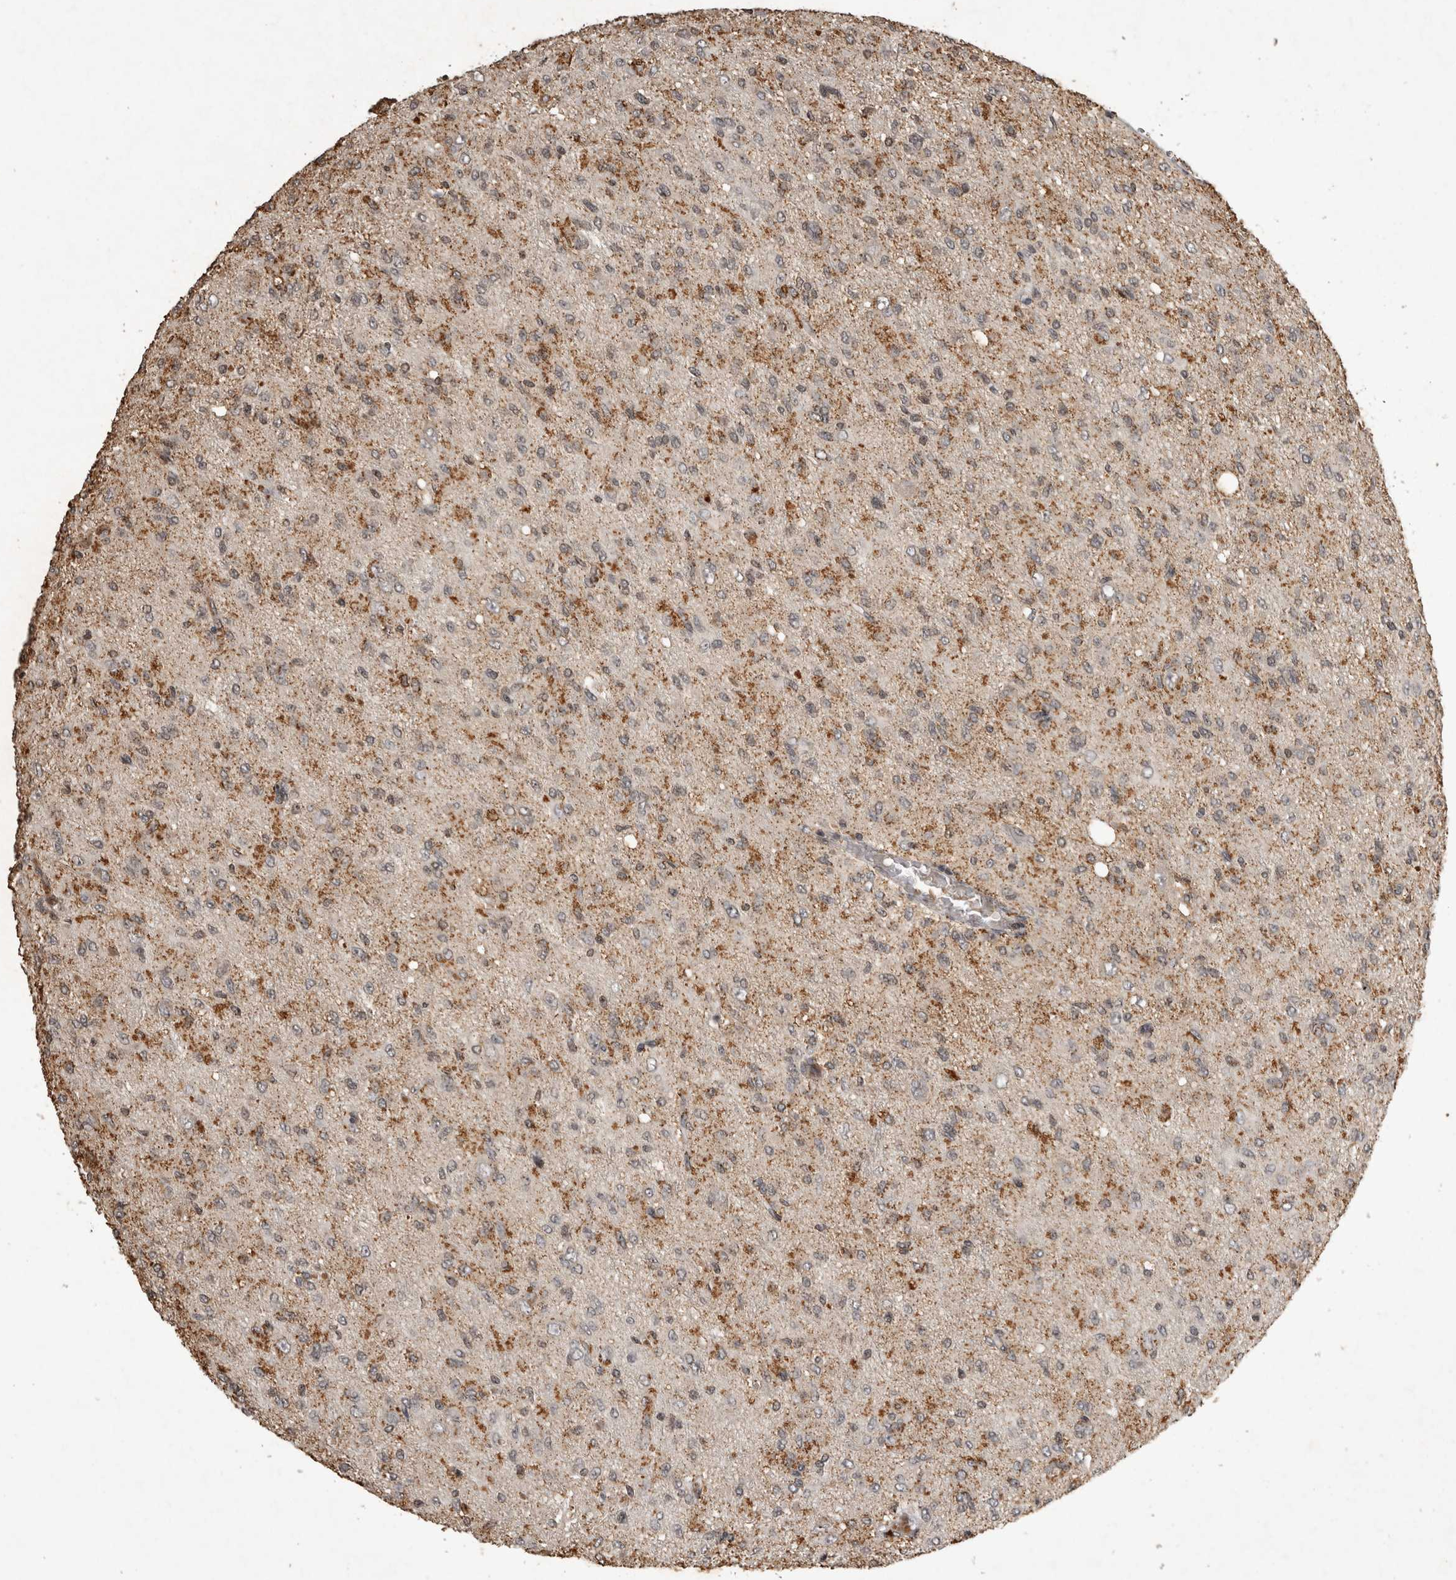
{"staining": {"intensity": "weak", "quantity": "<25%", "location": "cytoplasmic/membranous,nuclear"}, "tissue": "glioma", "cell_type": "Tumor cells", "image_type": "cancer", "snomed": [{"axis": "morphology", "description": "Glioma, malignant, High grade"}, {"axis": "topography", "description": "Brain"}], "caption": "Malignant glioma (high-grade) was stained to show a protein in brown. There is no significant positivity in tumor cells.", "gene": "HRK", "patient": {"sex": "female", "age": 59}}